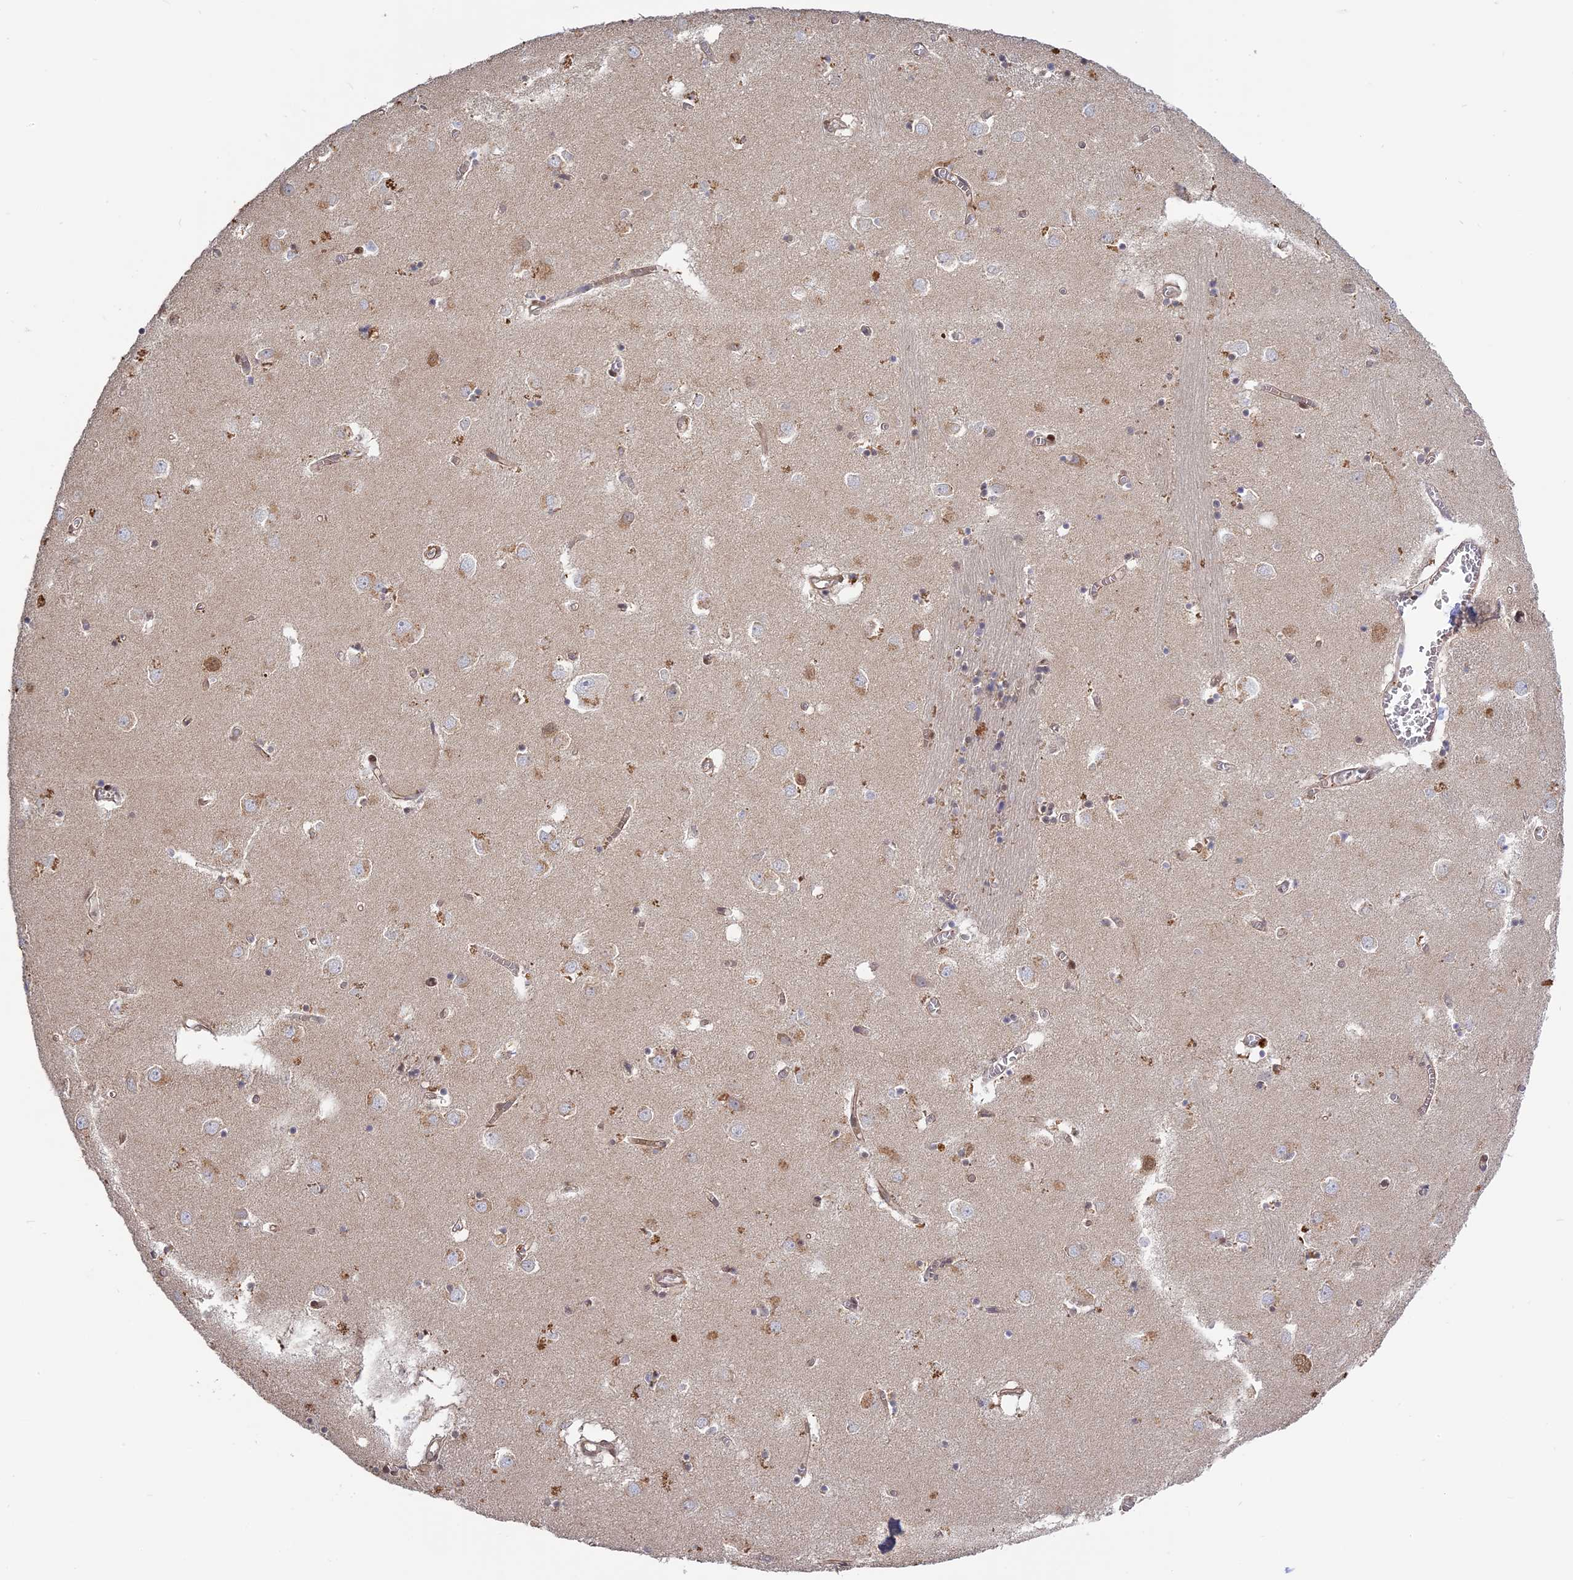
{"staining": {"intensity": "moderate", "quantity": "<25%", "location": "cytoplasmic/membranous,nuclear"}, "tissue": "caudate", "cell_type": "Glial cells", "image_type": "normal", "snomed": [{"axis": "morphology", "description": "Normal tissue, NOS"}, {"axis": "topography", "description": "Lateral ventricle wall"}], "caption": "Caudate stained with DAB (3,3'-diaminobenzidine) immunohistochemistry (IHC) demonstrates low levels of moderate cytoplasmic/membranous,nuclear staining in approximately <25% of glial cells.", "gene": "PKIG", "patient": {"sex": "male", "age": 70}}